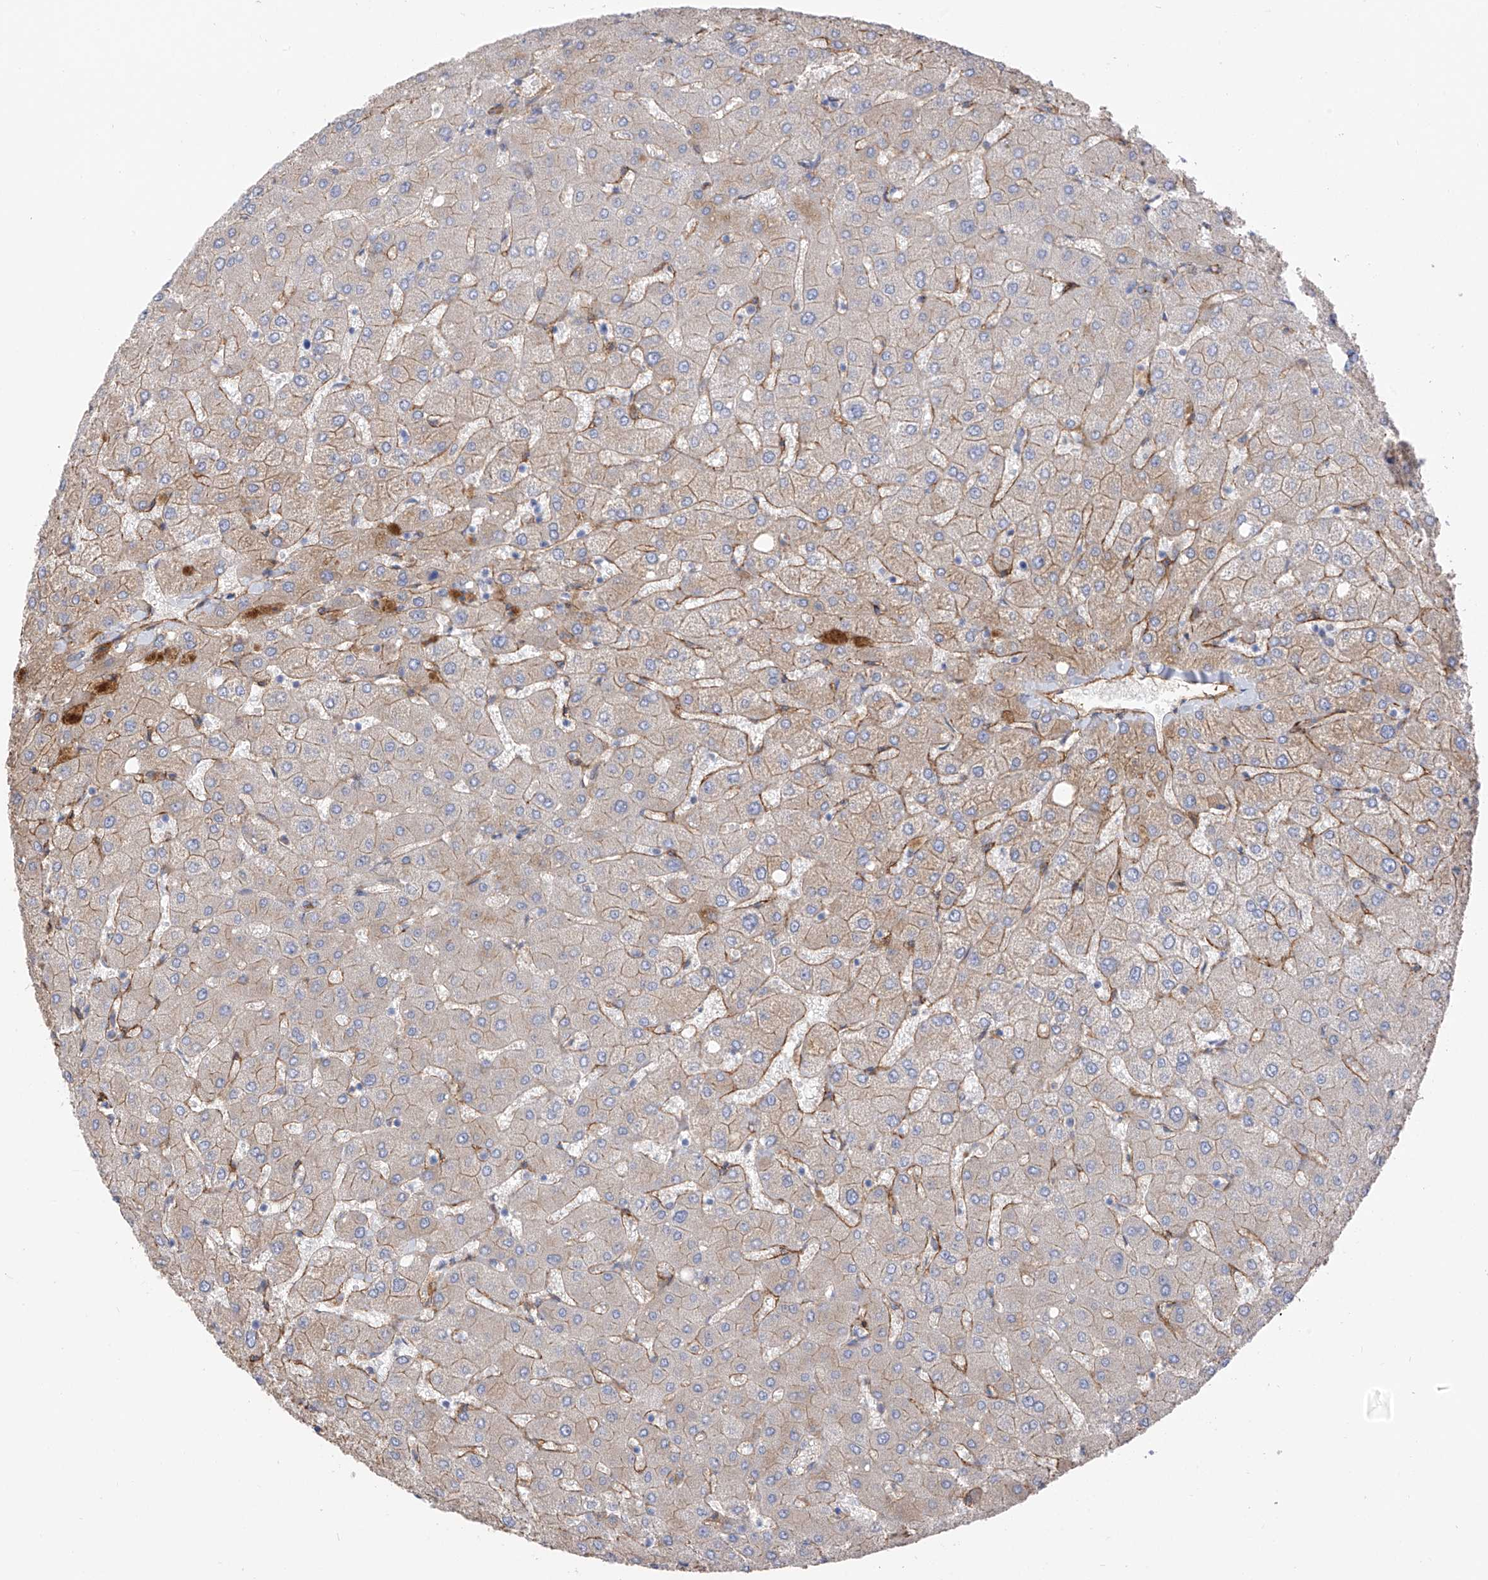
{"staining": {"intensity": "weak", "quantity": "25%-75%", "location": "cytoplasmic/membranous"}, "tissue": "liver", "cell_type": "Hepatocytes", "image_type": "normal", "snomed": [{"axis": "morphology", "description": "Normal tissue, NOS"}, {"axis": "topography", "description": "Liver"}], "caption": "Immunohistochemistry (IHC) micrograph of benign liver: human liver stained using immunohistochemistry exhibits low levels of weak protein expression localized specifically in the cytoplasmic/membranous of hepatocytes, appearing as a cytoplasmic/membranous brown color.", "gene": "ITGA9", "patient": {"sex": "female", "age": 54}}